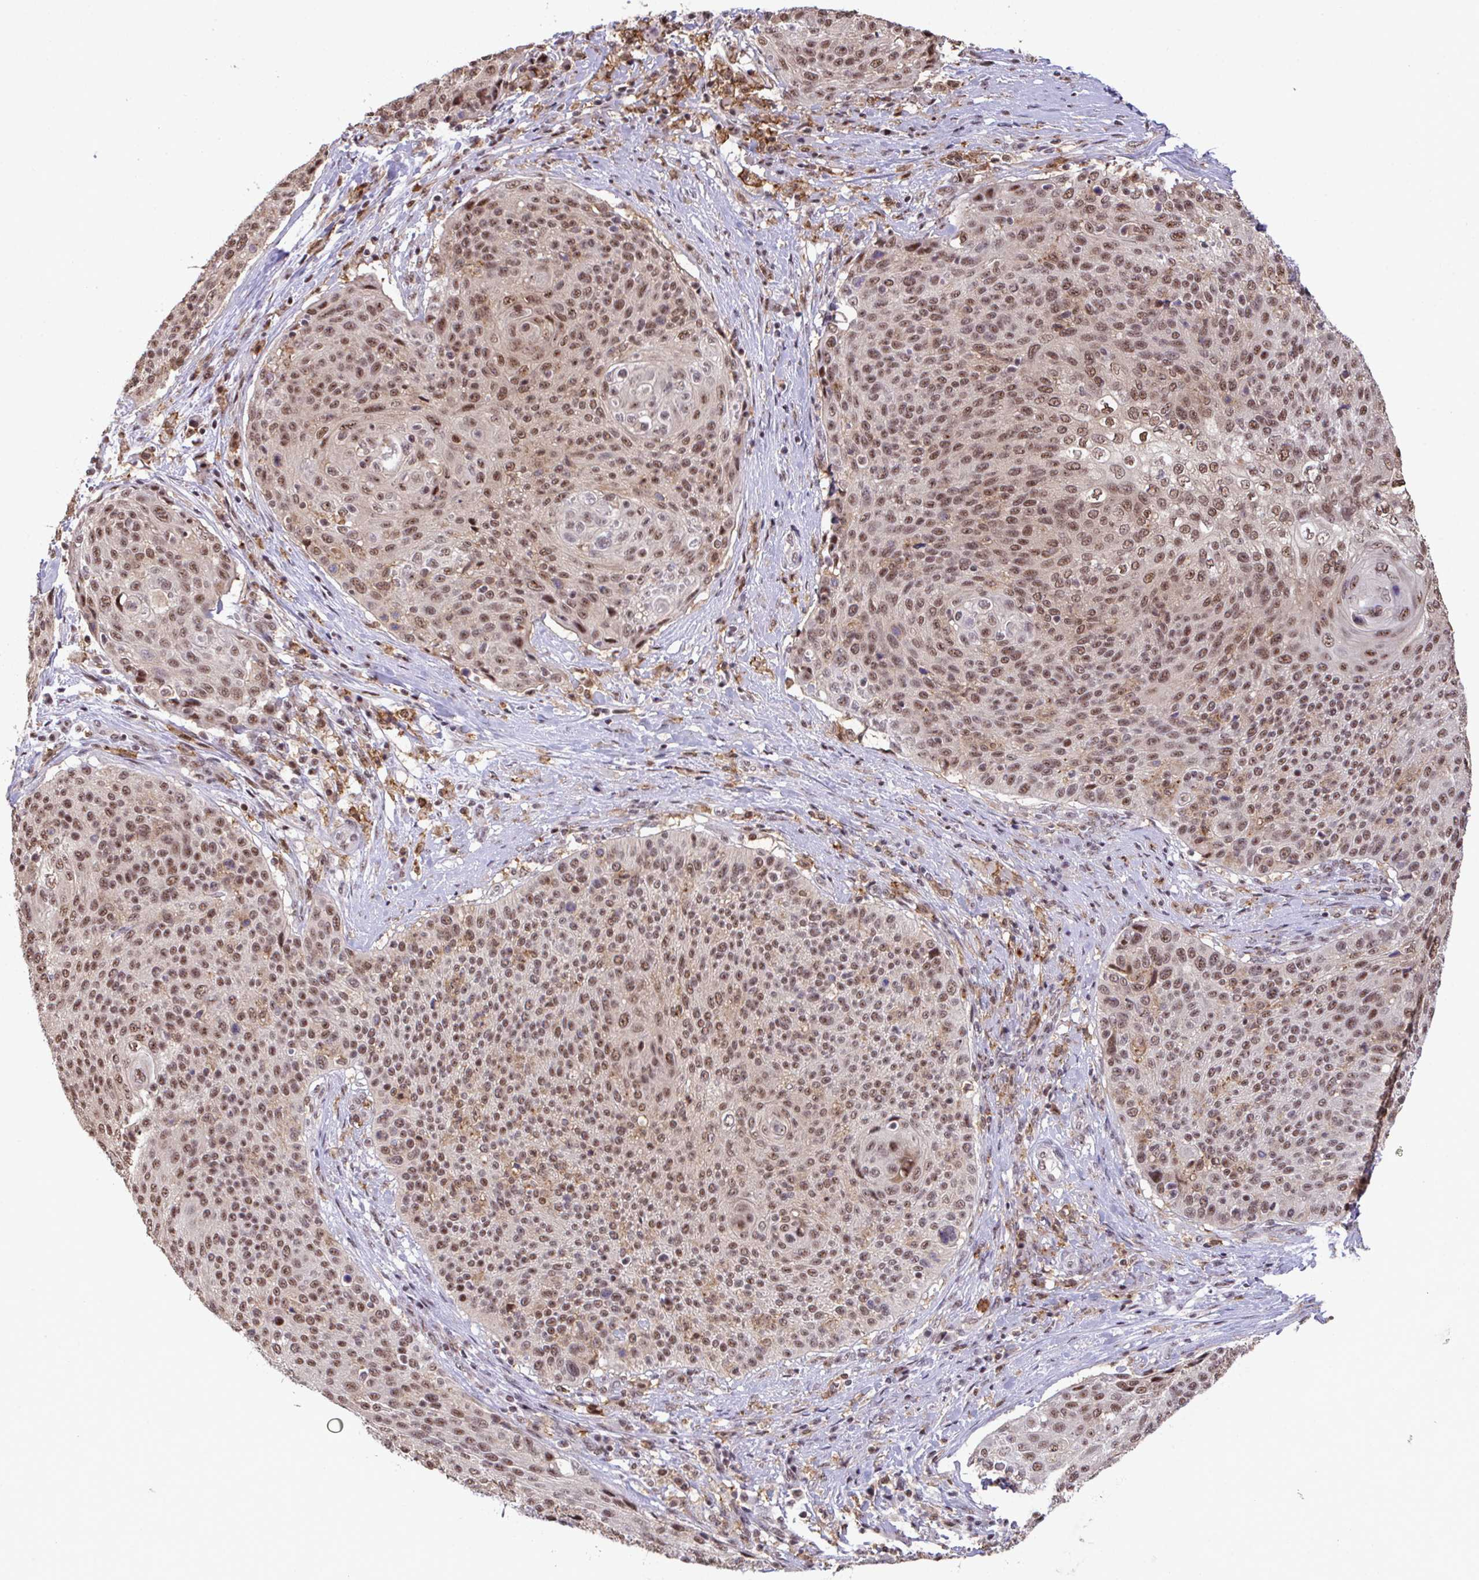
{"staining": {"intensity": "moderate", "quantity": ">75%", "location": "nuclear"}, "tissue": "cervical cancer", "cell_type": "Tumor cells", "image_type": "cancer", "snomed": [{"axis": "morphology", "description": "Squamous cell carcinoma, NOS"}, {"axis": "topography", "description": "Cervix"}], "caption": "Immunohistochemical staining of human squamous cell carcinoma (cervical) displays medium levels of moderate nuclear protein expression in approximately >75% of tumor cells. (DAB = brown stain, brightfield microscopy at high magnification).", "gene": "OR6K3", "patient": {"sex": "female", "age": 31}}